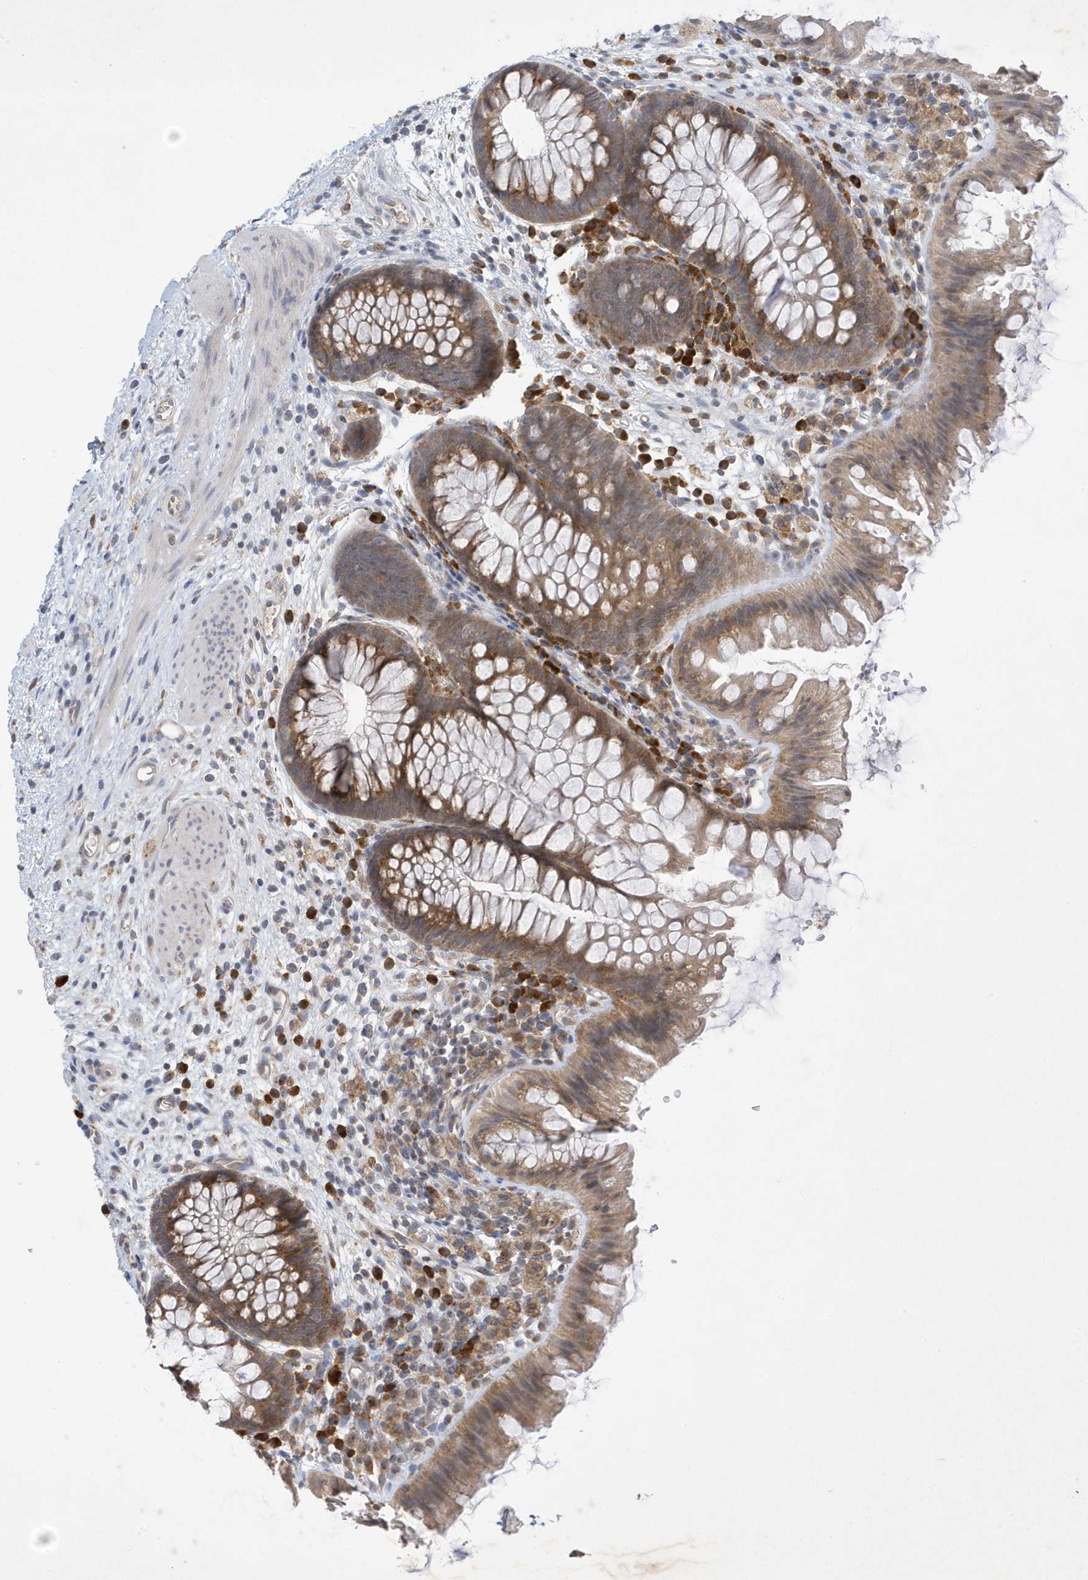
{"staining": {"intensity": "negative", "quantity": "none", "location": "none"}, "tissue": "colon", "cell_type": "Endothelial cells", "image_type": "normal", "snomed": [{"axis": "morphology", "description": "Normal tissue, NOS"}, {"axis": "topography", "description": "Colon"}], "caption": "Human colon stained for a protein using IHC displays no expression in endothelial cells.", "gene": "STX10", "patient": {"sex": "female", "age": 62}}